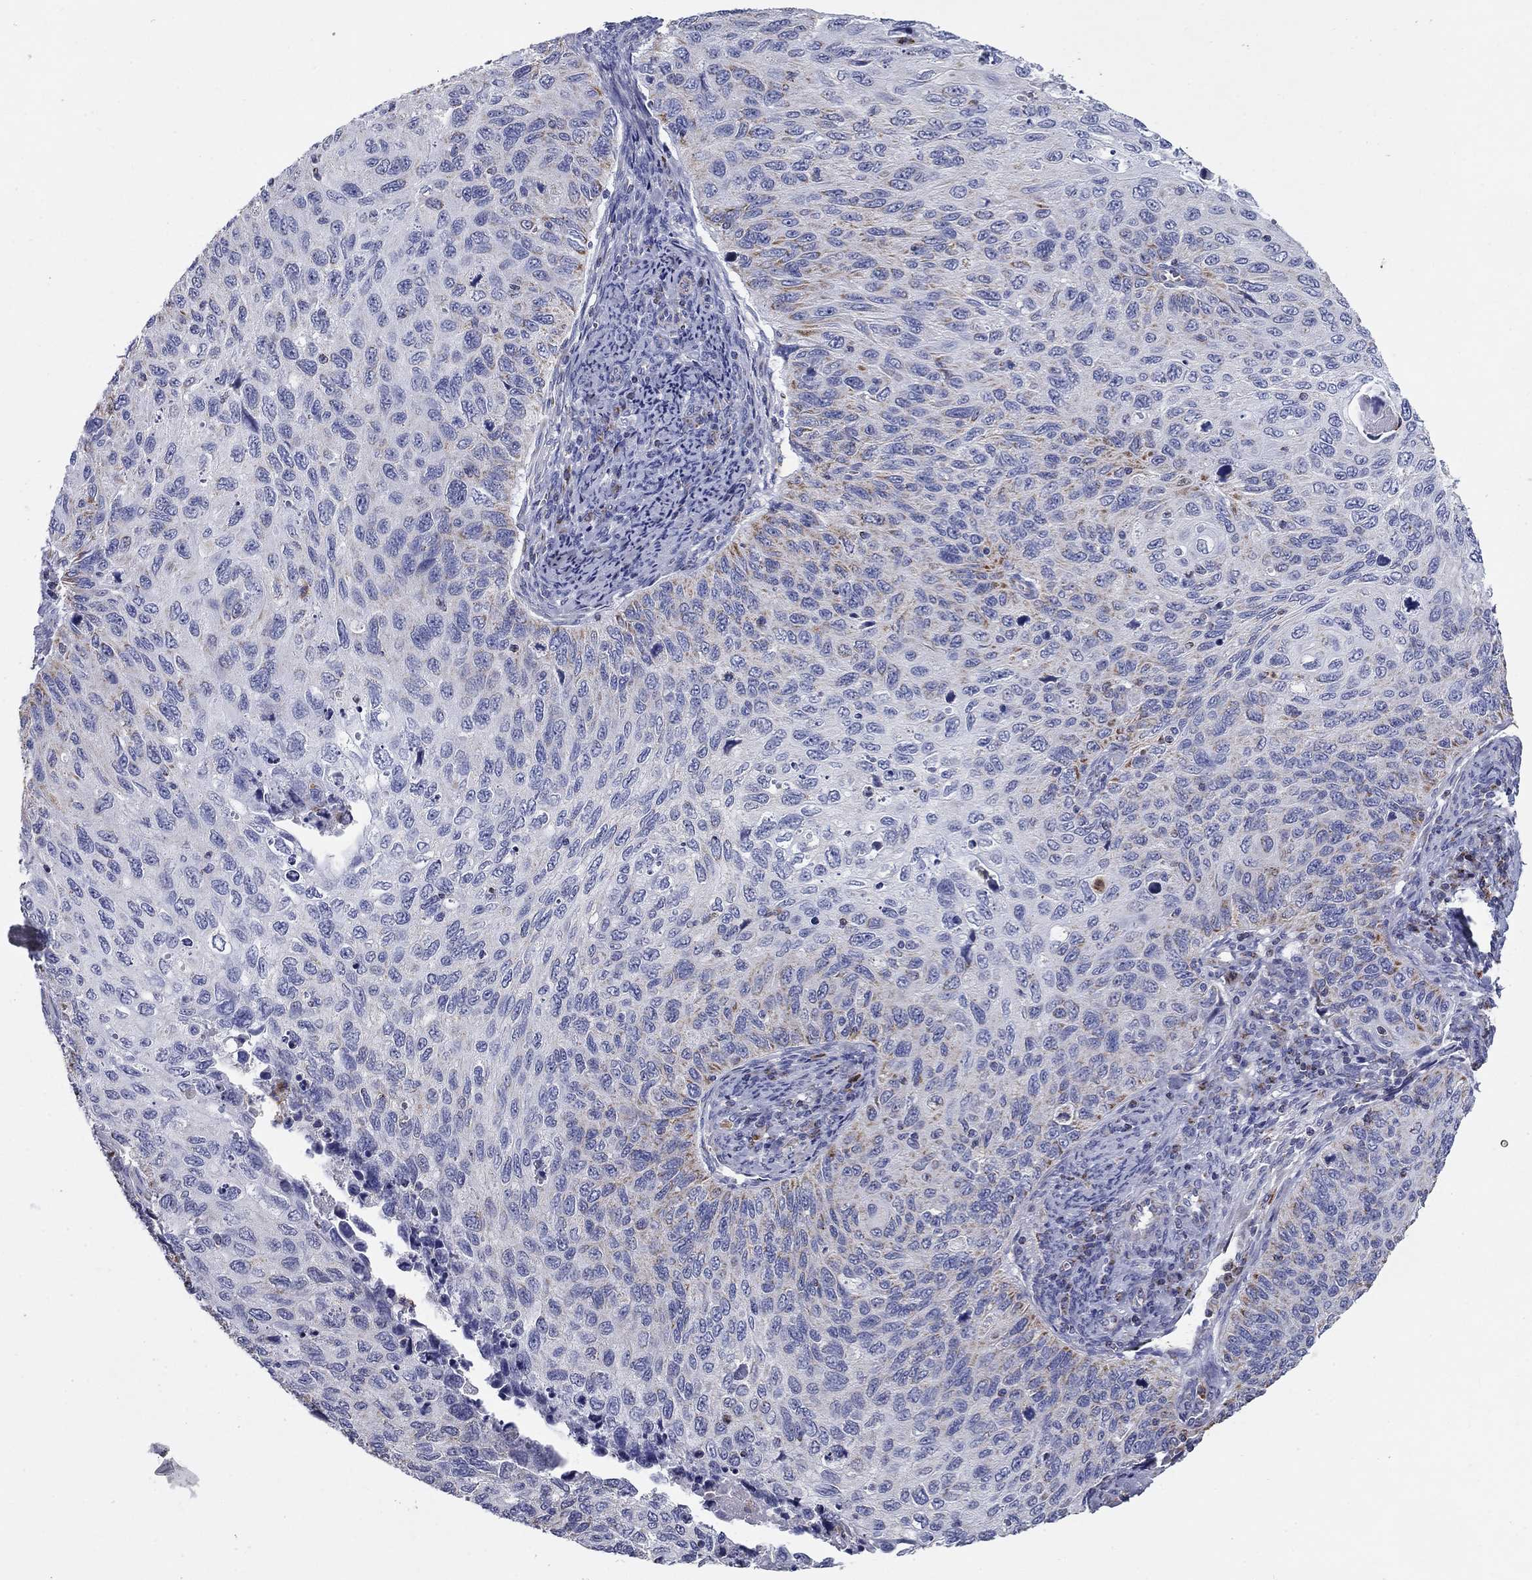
{"staining": {"intensity": "weak", "quantity": "<25%", "location": "cytoplasmic/membranous"}, "tissue": "cervical cancer", "cell_type": "Tumor cells", "image_type": "cancer", "snomed": [{"axis": "morphology", "description": "Squamous cell carcinoma, NOS"}, {"axis": "topography", "description": "Cervix"}], "caption": "This is a image of IHC staining of squamous cell carcinoma (cervical), which shows no staining in tumor cells. (Brightfield microscopy of DAB IHC at high magnification).", "gene": "NDUFA4L2", "patient": {"sex": "female", "age": 70}}